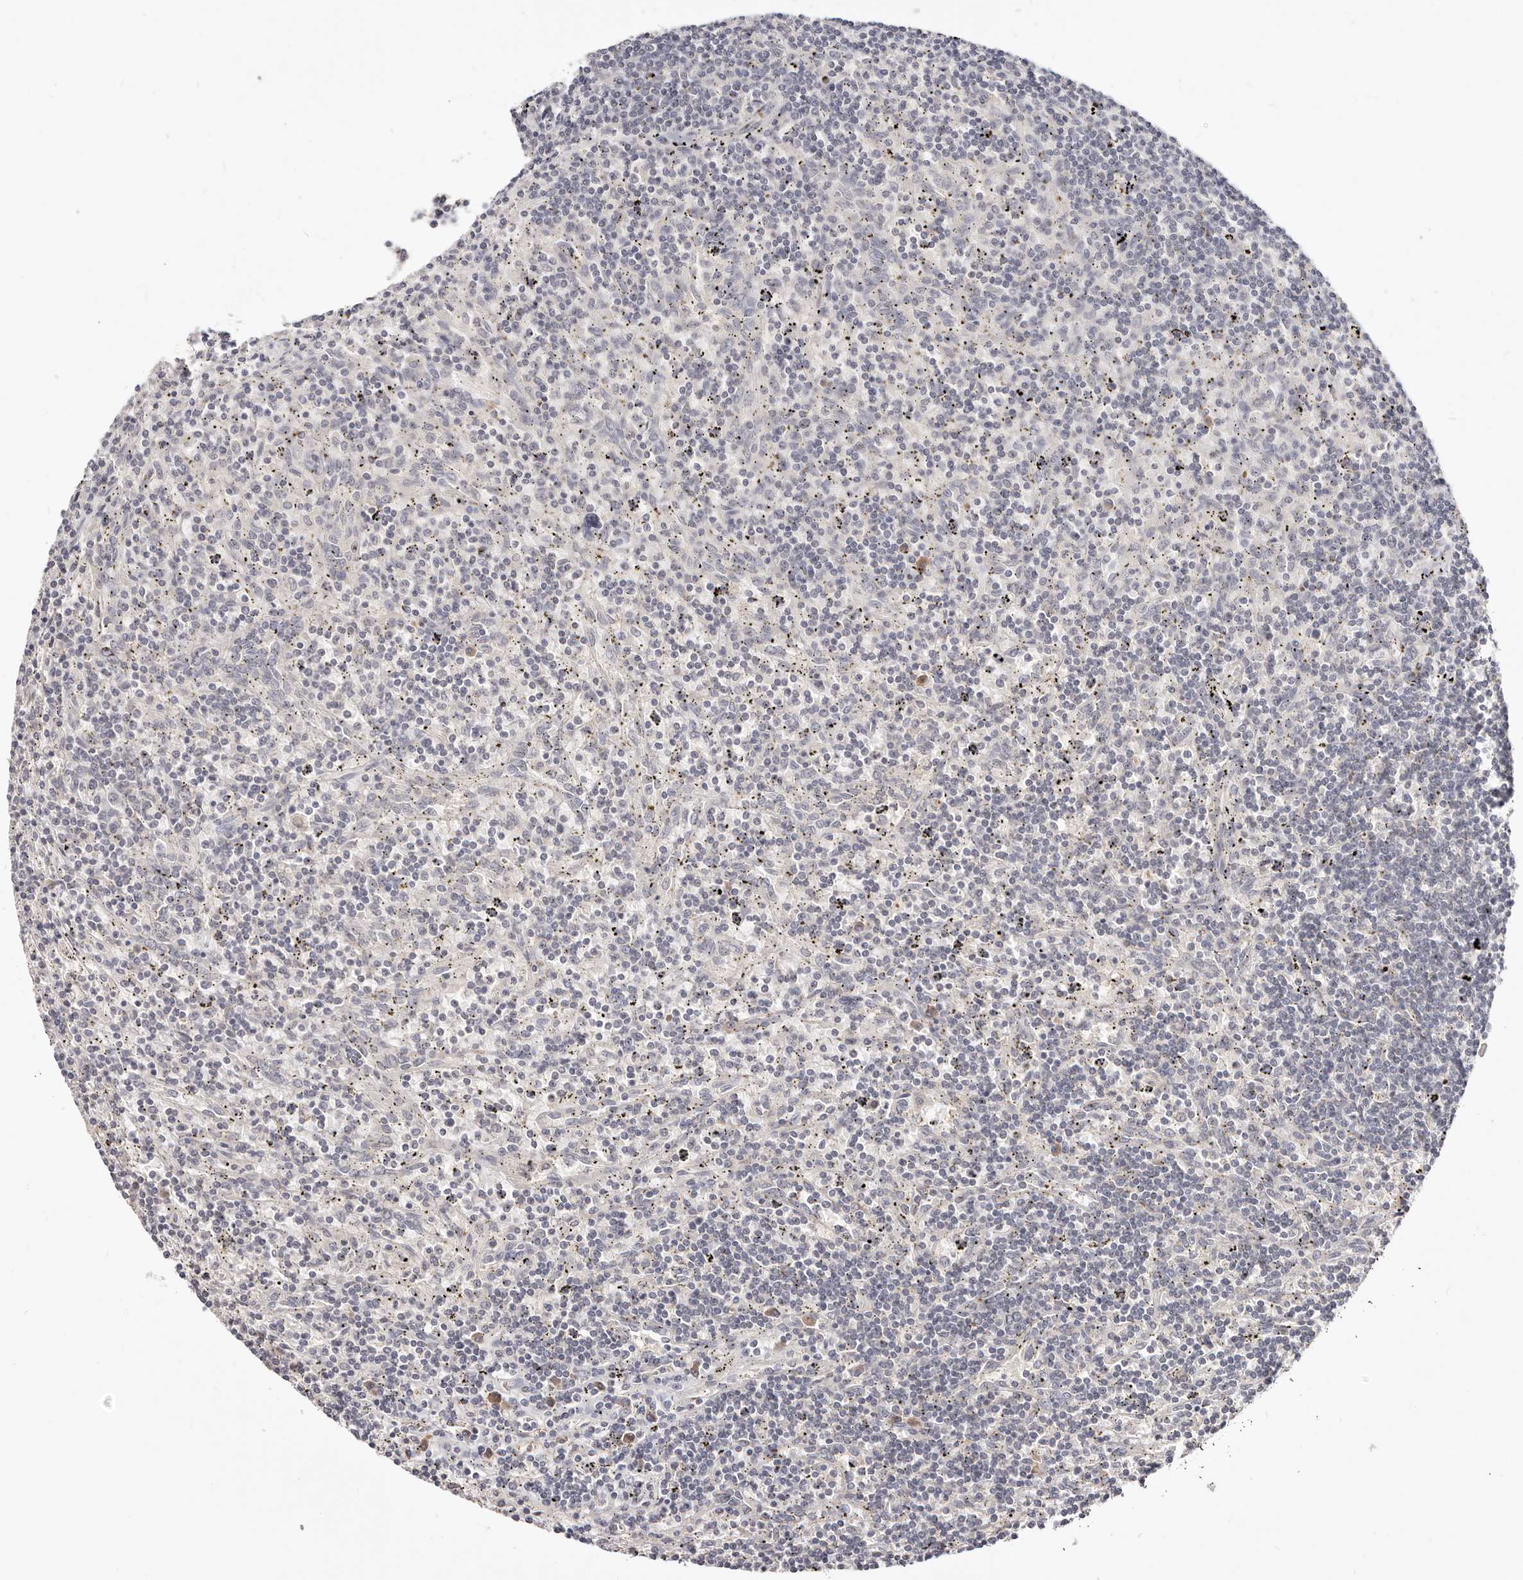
{"staining": {"intensity": "negative", "quantity": "none", "location": "none"}, "tissue": "lymphoma", "cell_type": "Tumor cells", "image_type": "cancer", "snomed": [{"axis": "morphology", "description": "Malignant lymphoma, non-Hodgkin's type, Low grade"}, {"axis": "topography", "description": "Spleen"}], "caption": "IHC image of neoplastic tissue: human low-grade malignant lymphoma, non-Hodgkin's type stained with DAB exhibits no significant protein expression in tumor cells.", "gene": "TSPAN13", "patient": {"sex": "male", "age": 76}}